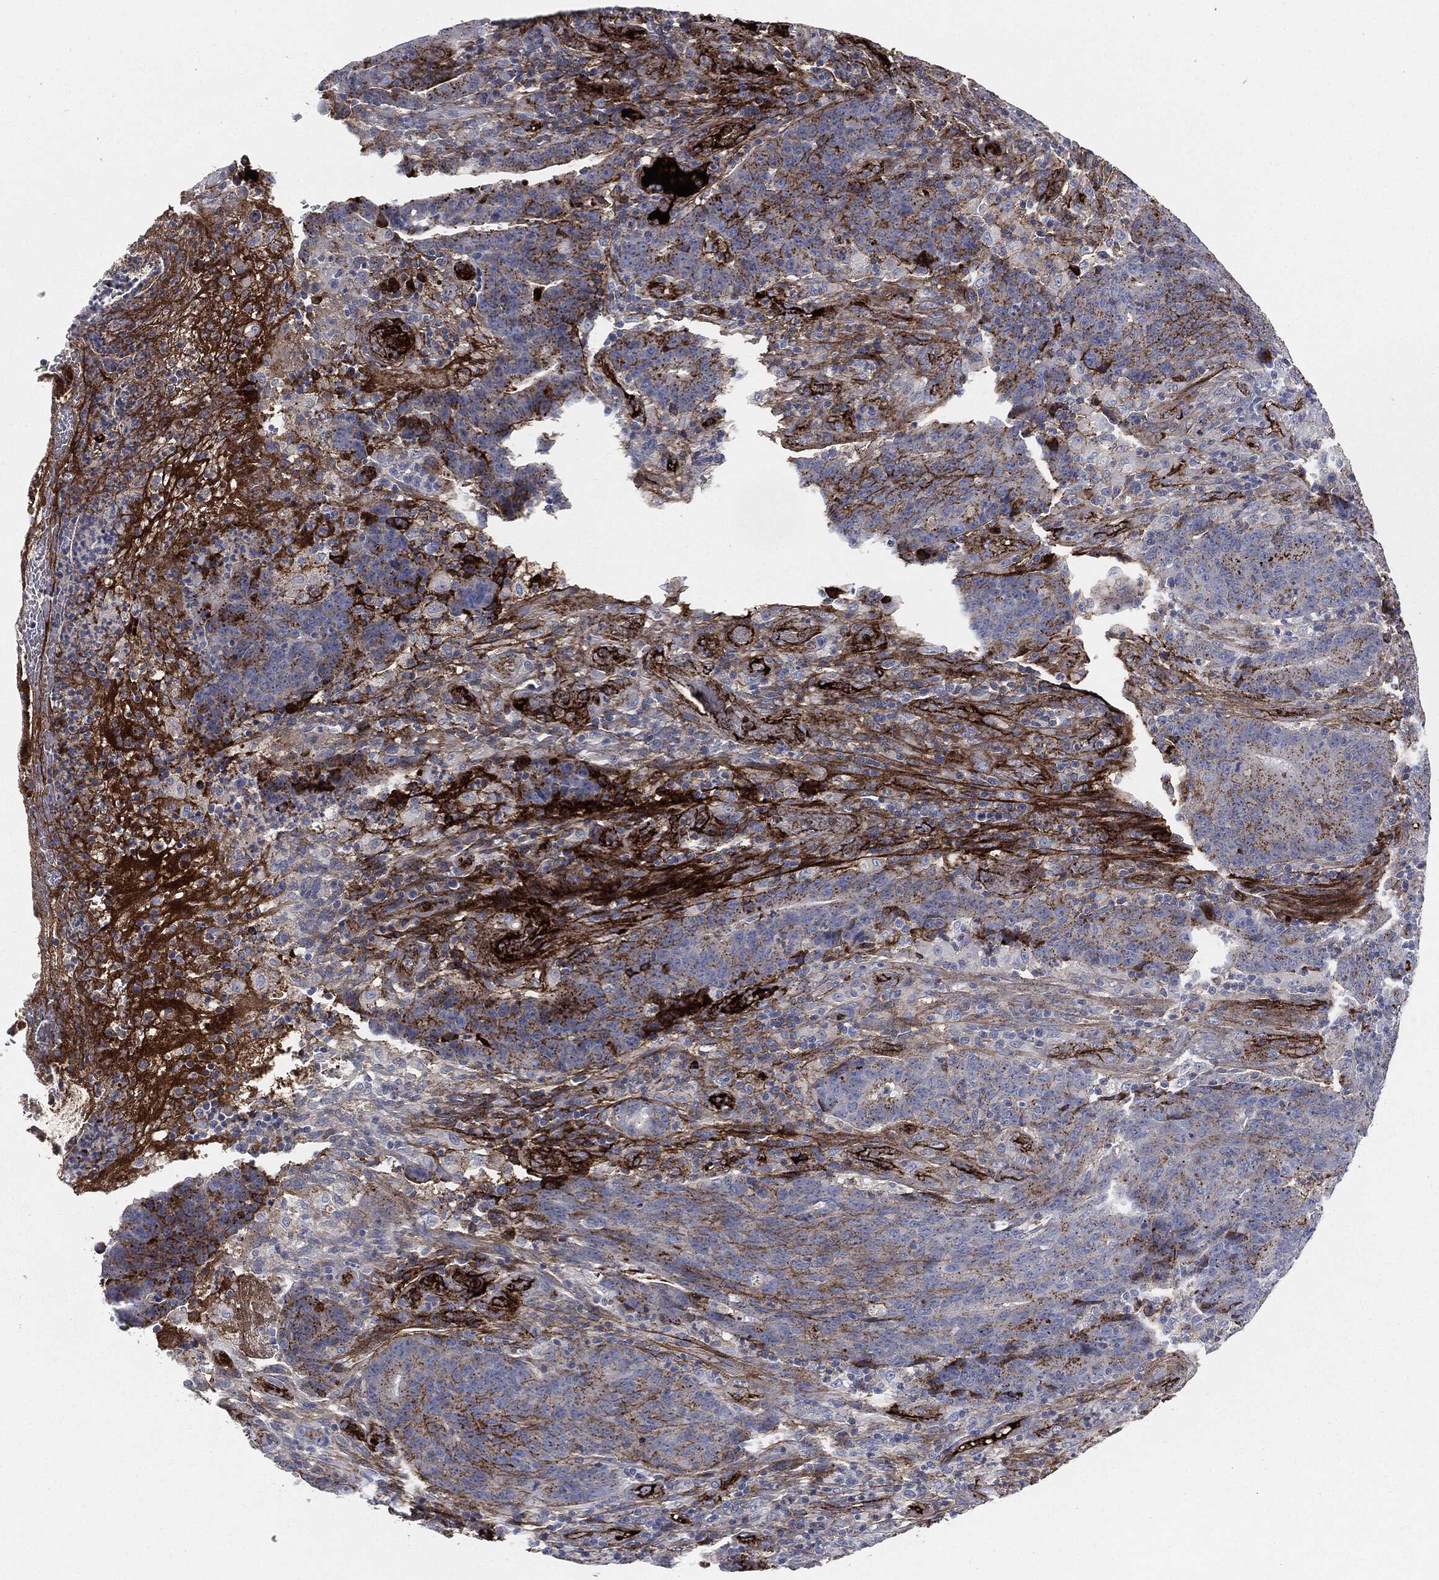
{"staining": {"intensity": "strong", "quantity": "<25%", "location": "cytoplasmic/membranous"}, "tissue": "colorectal cancer", "cell_type": "Tumor cells", "image_type": "cancer", "snomed": [{"axis": "morphology", "description": "Adenocarcinoma, NOS"}, {"axis": "topography", "description": "Colon"}], "caption": "Immunohistochemistry (IHC) histopathology image of neoplastic tissue: human adenocarcinoma (colorectal) stained using immunohistochemistry (IHC) exhibits medium levels of strong protein expression localized specifically in the cytoplasmic/membranous of tumor cells, appearing as a cytoplasmic/membranous brown color.", "gene": "APOB", "patient": {"sex": "female", "age": 75}}